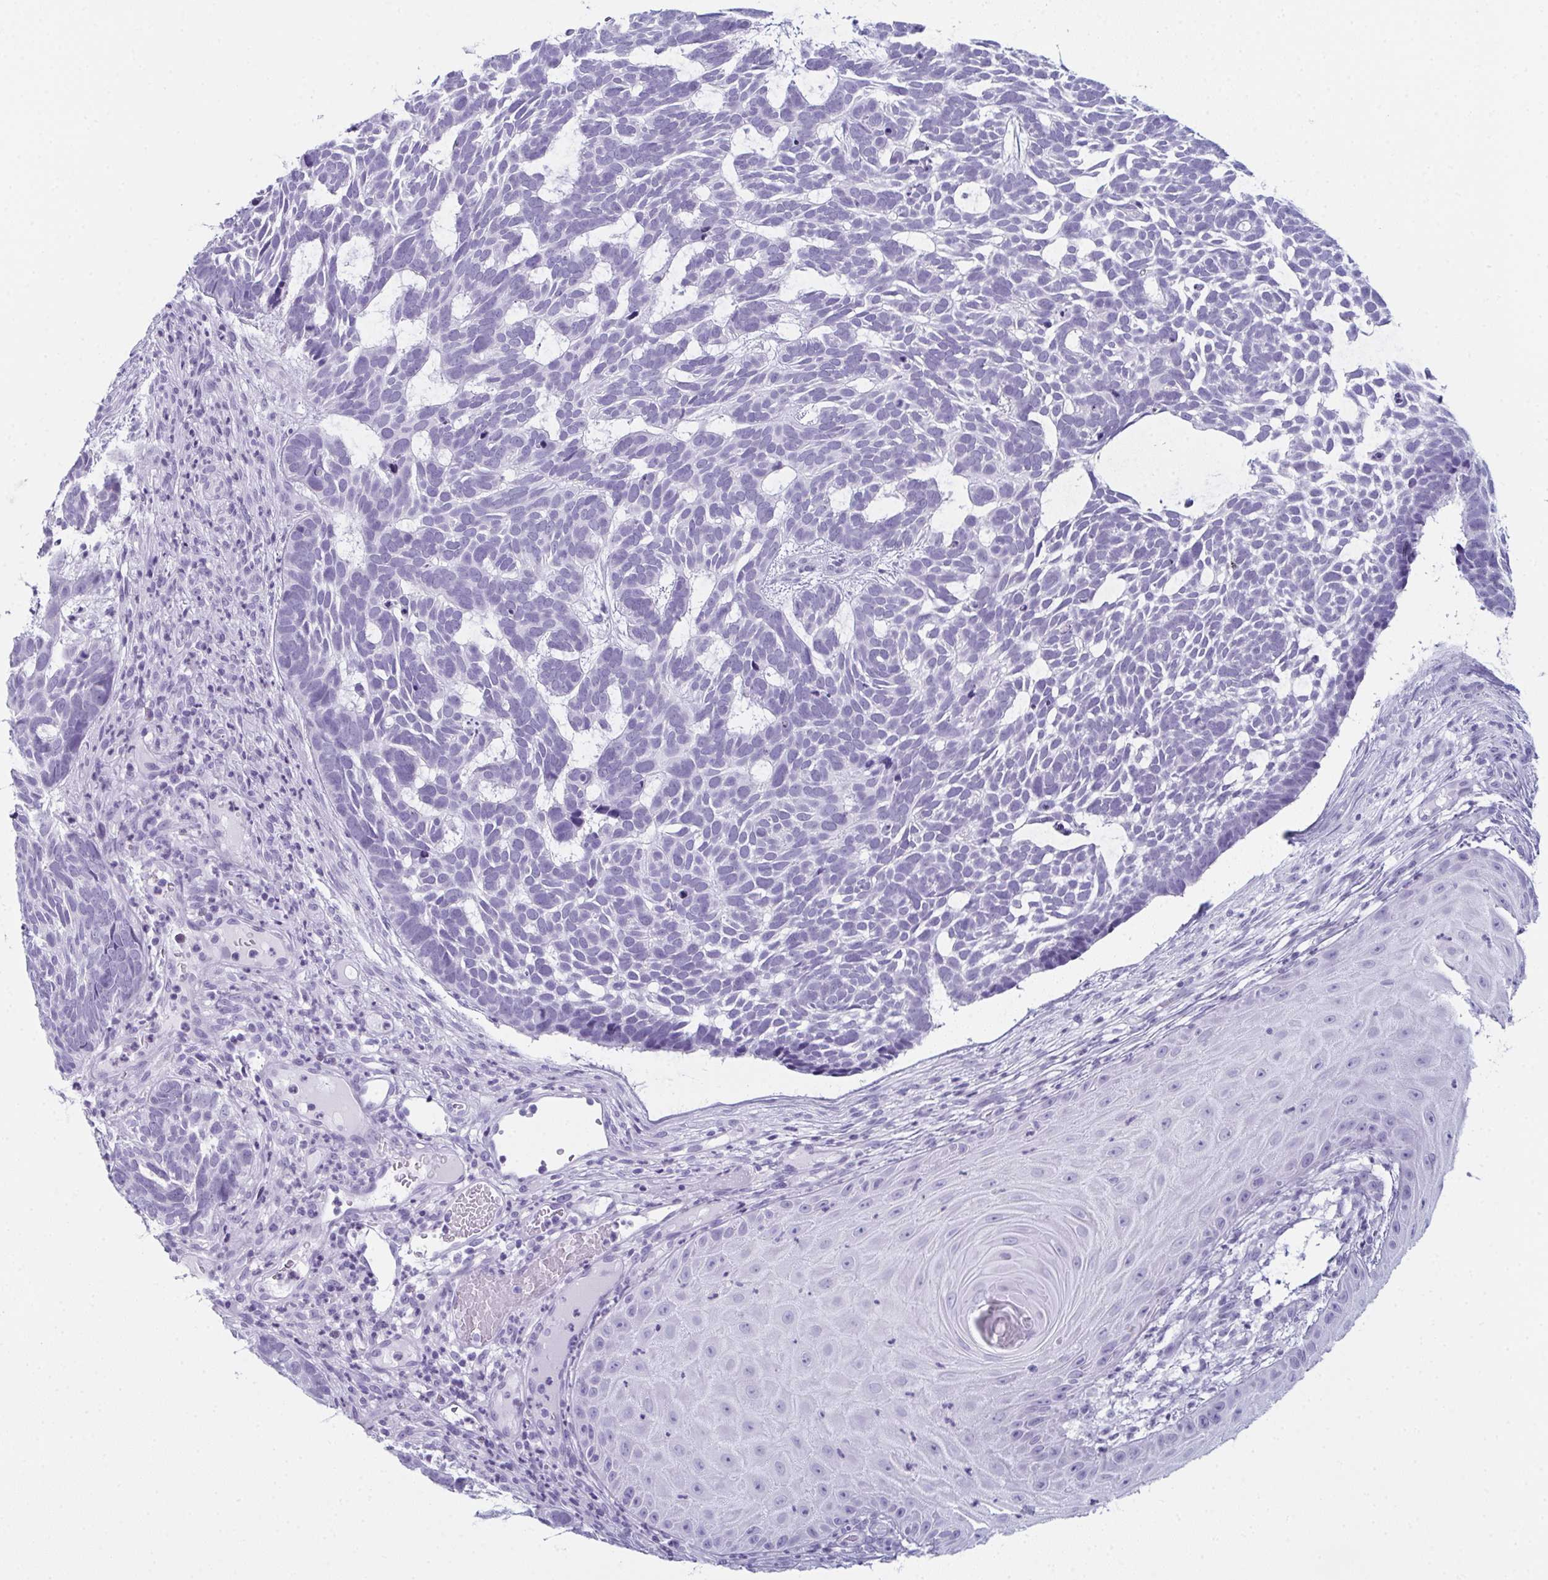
{"staining": {"intensity": "negative", "quantity": "none", "location": "none"}, "tissue": "skin cancer", "cell_type": "Tumor cells", "image_type": "cancer", "snomed": [{"axis": "morphology", "description": "Basal cell carcinoma"}, {"axis": "topography", "description": "Skin"}], "caption": "Image shows no protein expression in tumor cells of basal cell carcinoma (skin) tissue. (Stains: DAB IHC with hematoxylin counter stain, Microscopy: brightfield microscopy at high magnification).", "gene": "ENKUR", "patient": {"sex": "male", "age": 78}}